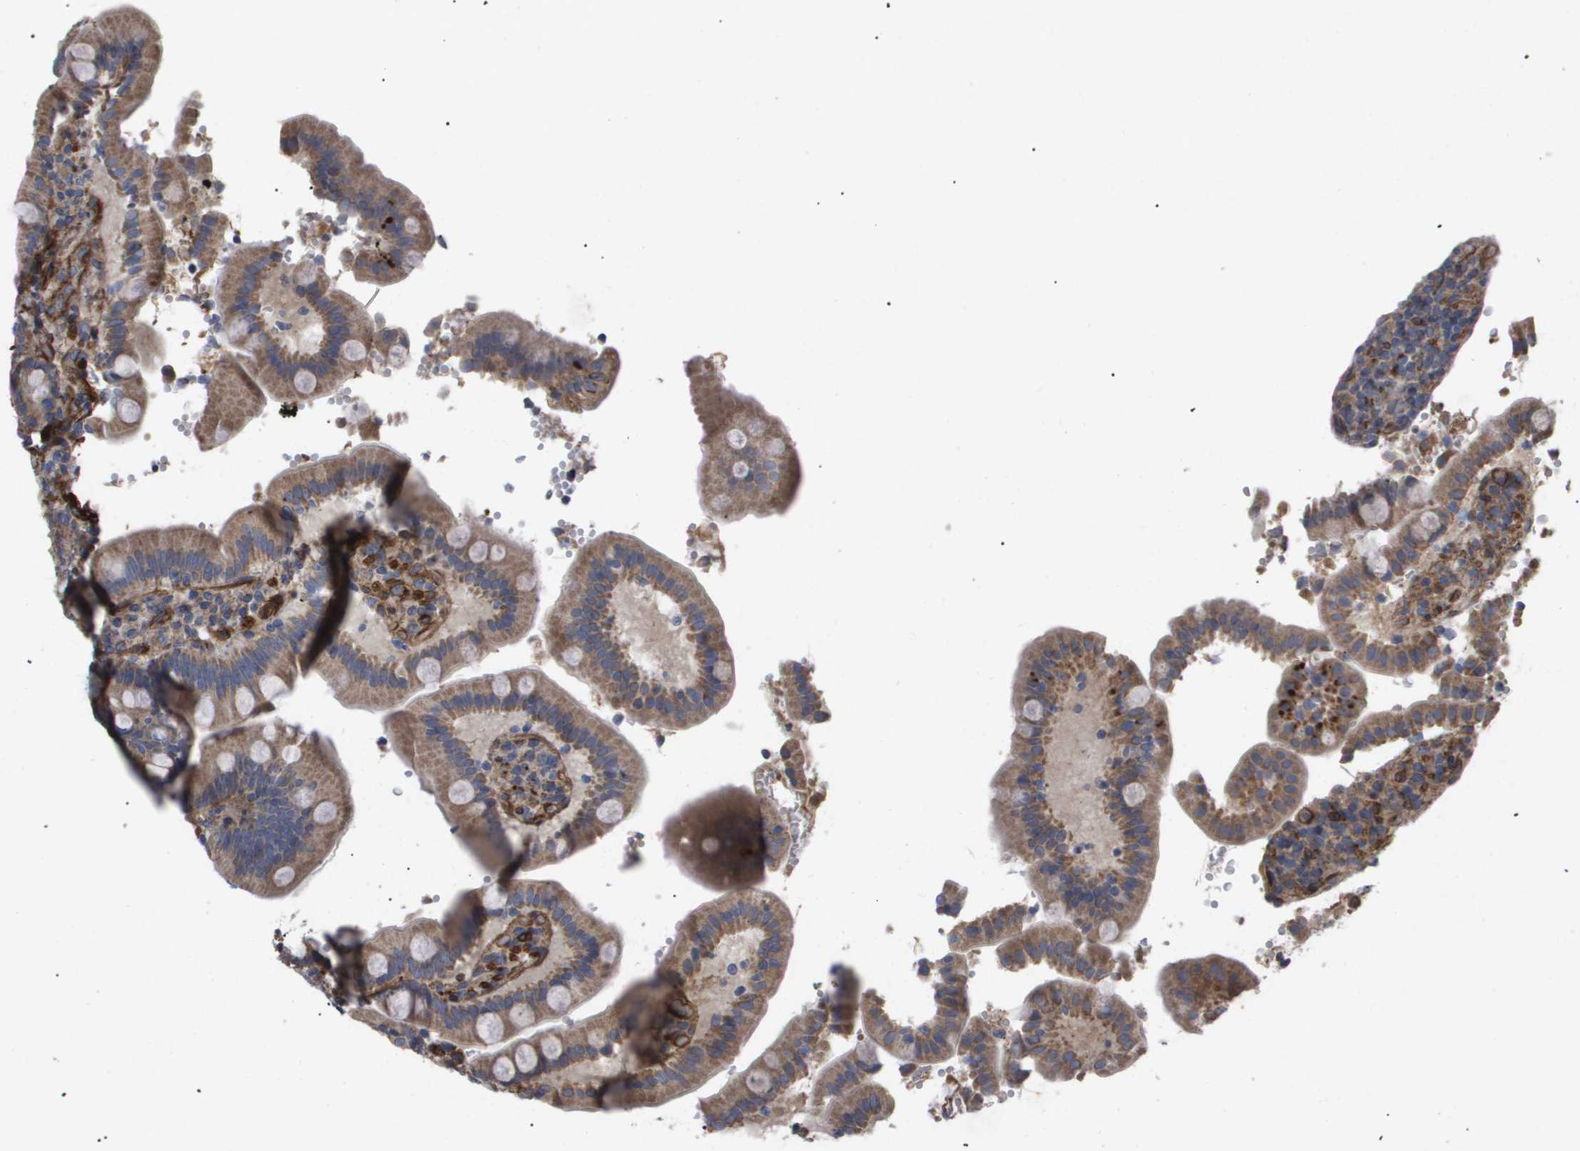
{"staining": {"intensity": "moderate", "quantity": ">75%", "location": "cytoplasmic/membranous"}, "tissue": "duodenum", "cell_type": "Glandular cells", "image_type": "normal", "snomed": [{"axis": "morphology", "description": "Normal tissue, NOS"}, {"axis": "topography", "description": "Small intestine, NOS"}], "caption": "The micrograph reveals immunohistochemical staining of unremarkable duodenum. There is moderate cytoplasmic/membranous expression is appreciated in approximately >75% of glandular cells. (Stains: DAB in brown, nuclei in blue, Microscopy: brightfield microscopy at high magnification).", "gene": "TNS1", "patient": {"sex": "female", "age": 71}}